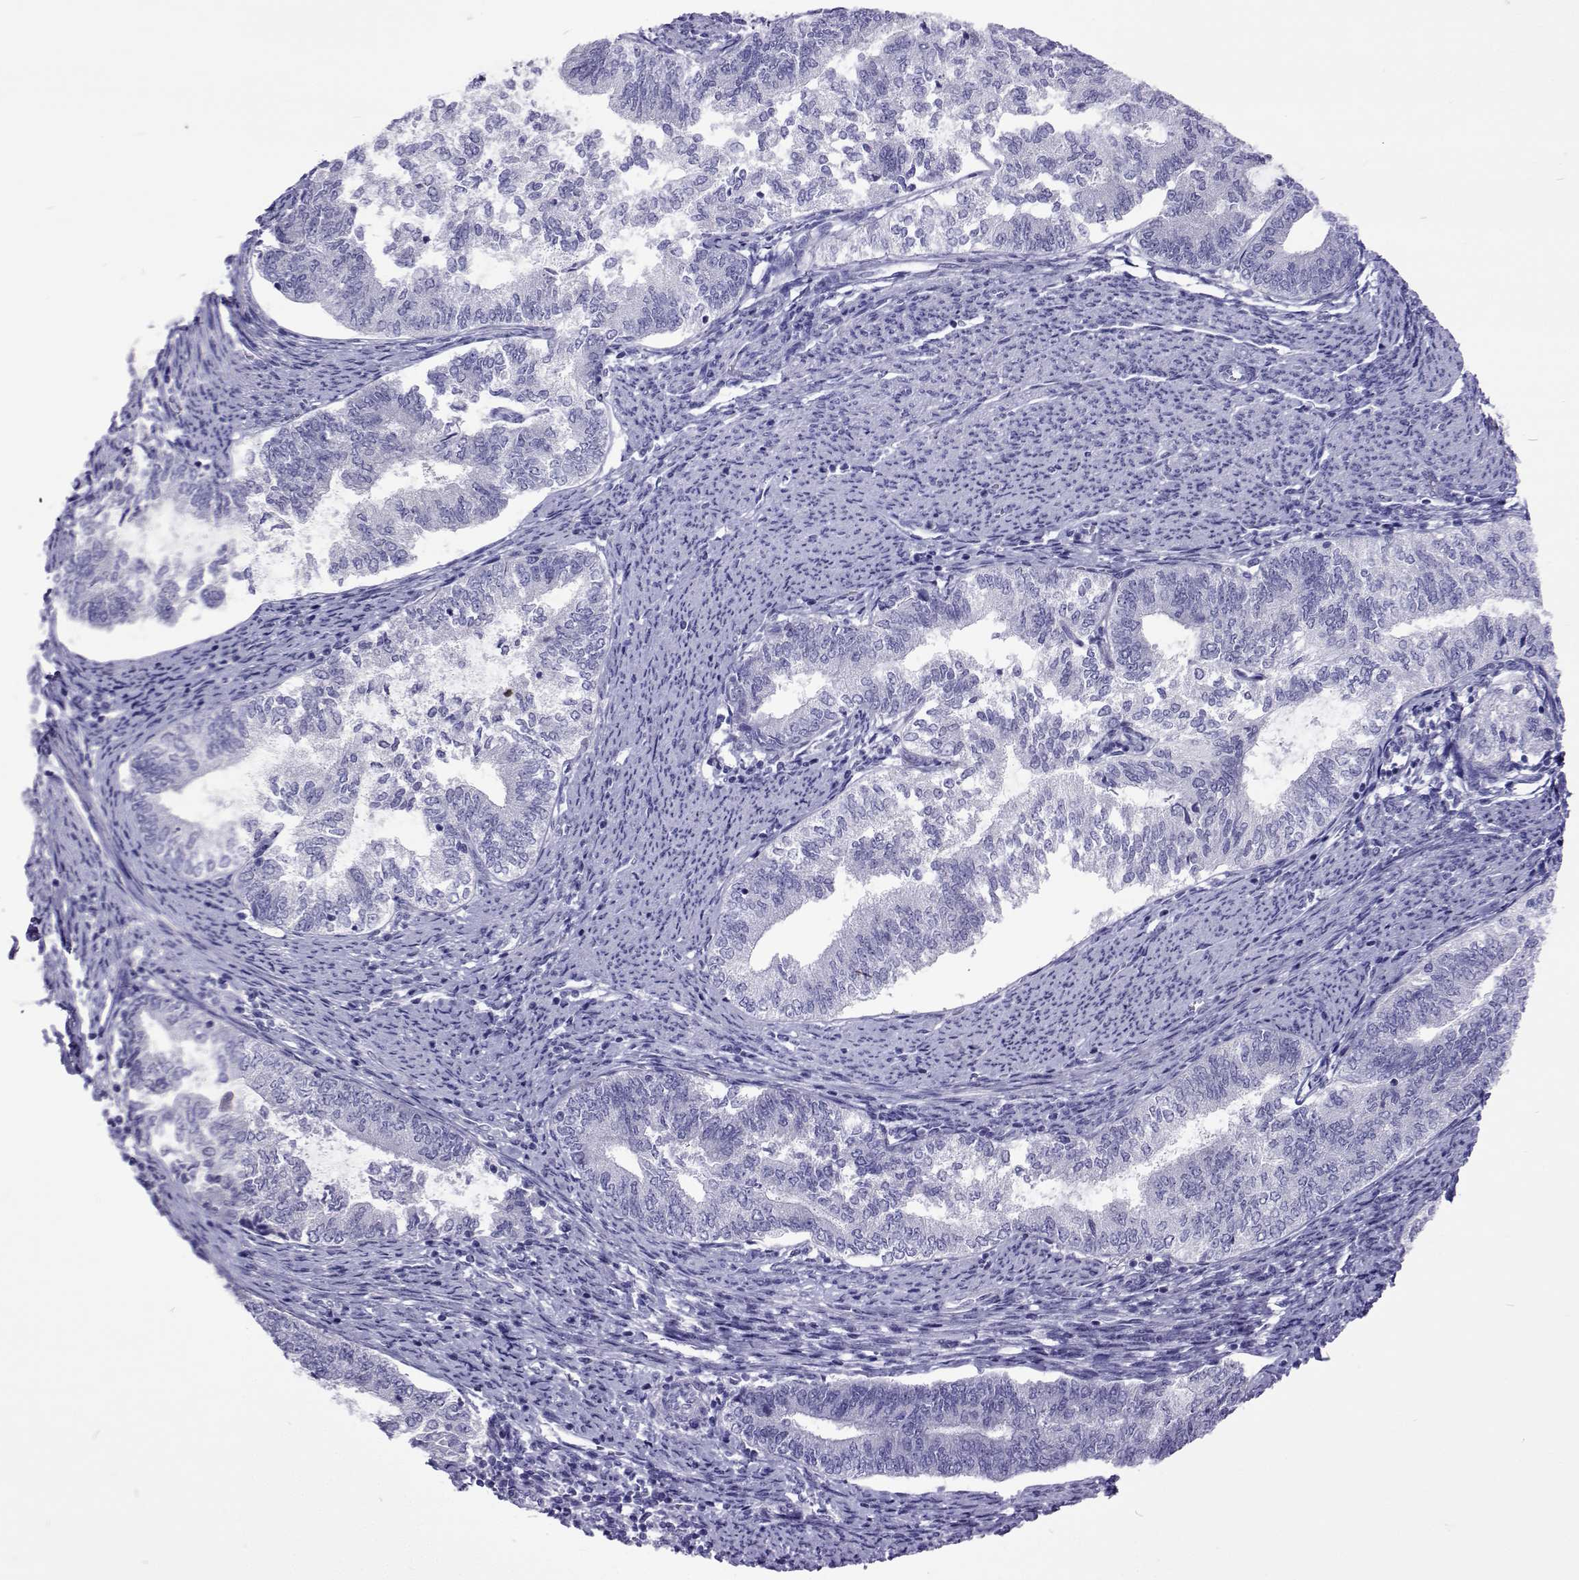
{"staining": {"intensity": "negative", "quantity": "none", "location": "none"}, "tissue": "endometrial cancer", "cell_type": "Tumor cells", "image_type": "cancer", "snomed": [{"axis": "morphology", "description": "Adenocarcinoma, NOS"}, {"axis": "topography", "description": "Endometrium"}], "caption": "Tumor cells are negative for protein expression in human adenocarcinoma (endometrial). (DAB (3,3'-diaminobenzidine) IHC with hematoxylin counter stain).", "gene": "UMODL1", "patient": {"sex": "female", "age": 65}}